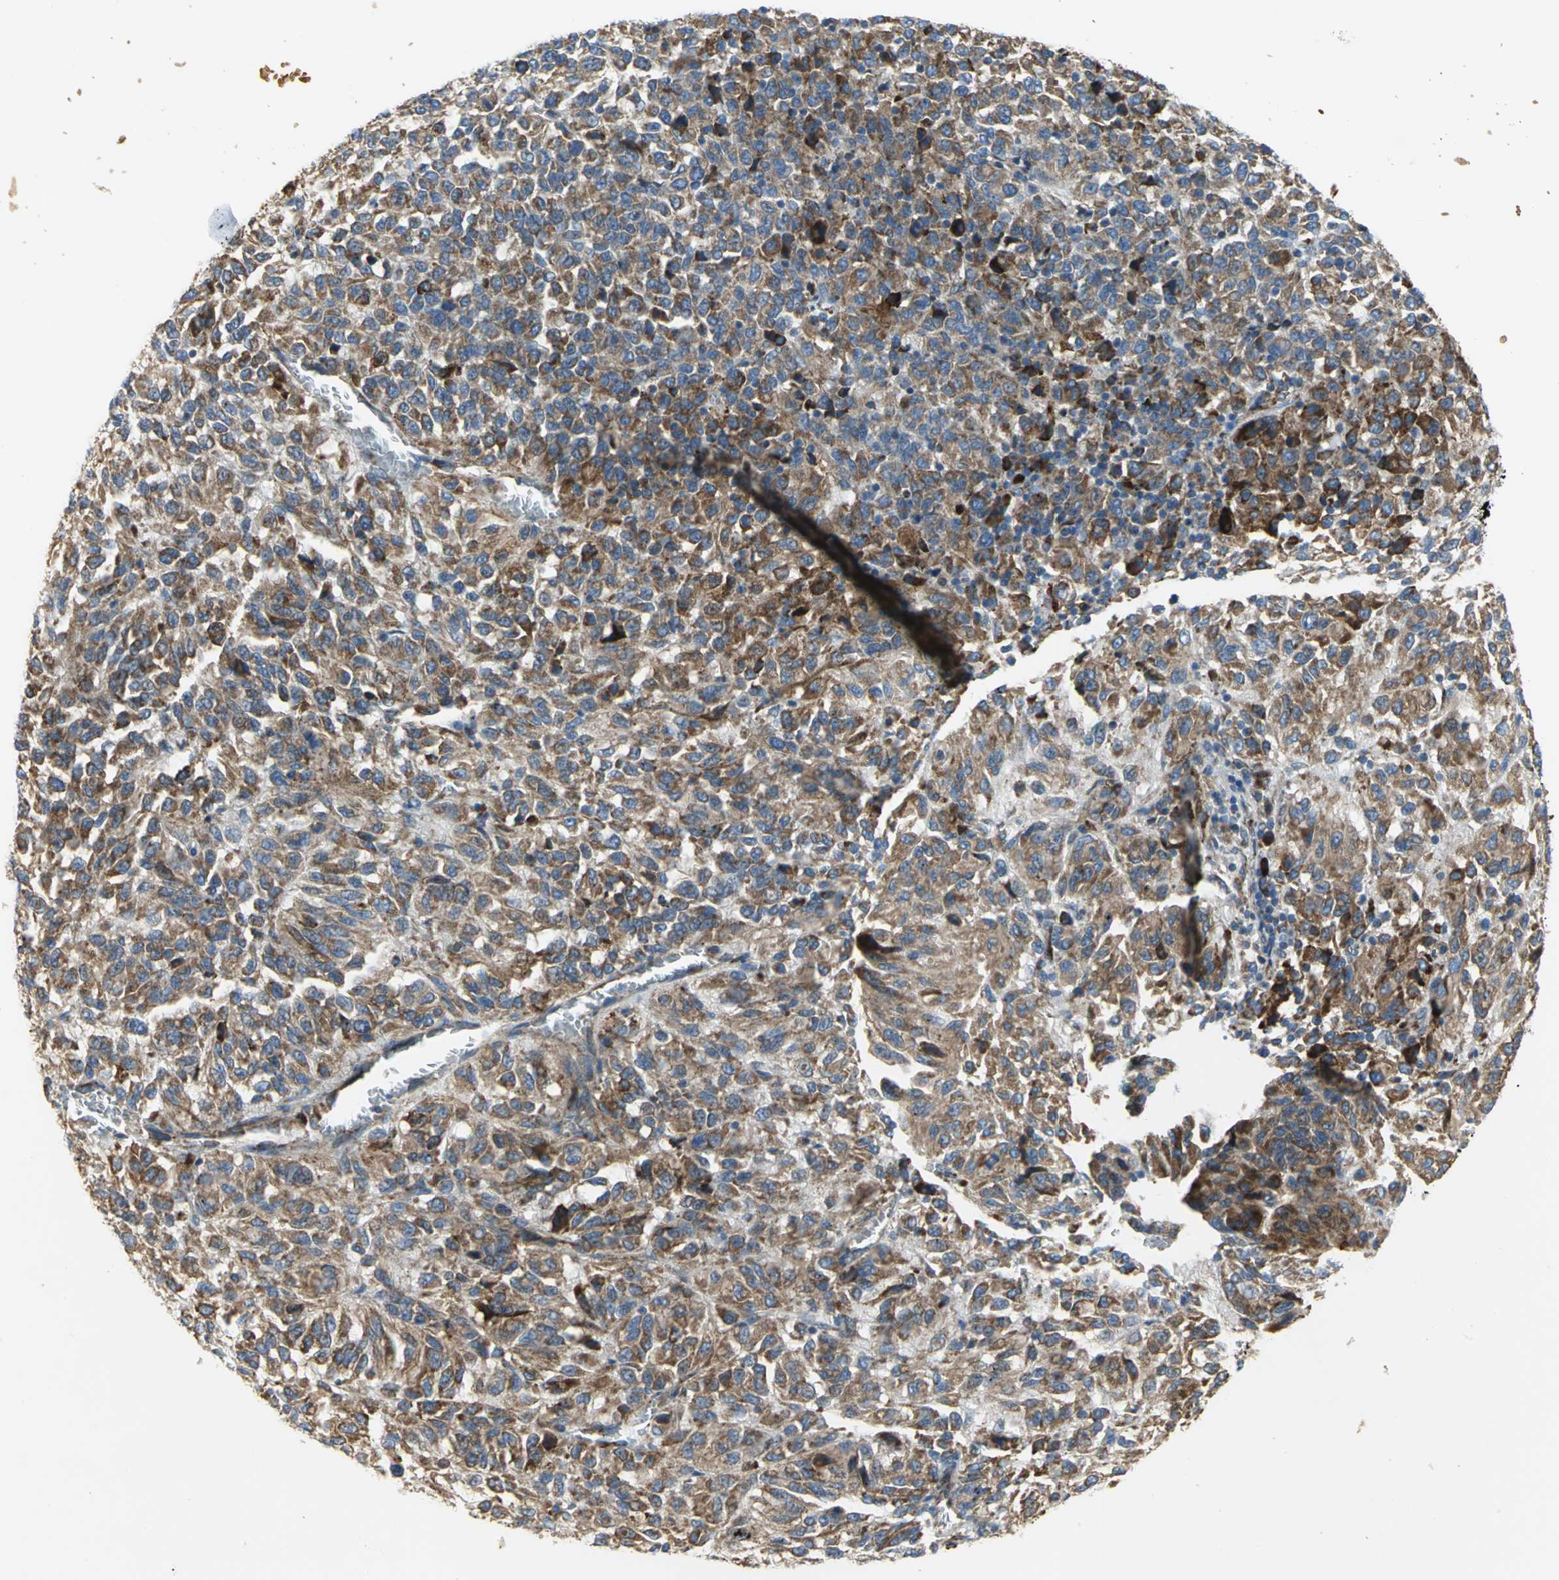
{"staining": {"intensity": "strong", "quantity": ">75%", "location": "cytoplasmic/membranous"}, "tissue": "melanoma", "cell_type": "Tumor cells", "image_type": "cancer", "snomed": [{"axis": "morphology", "description": "Malignant melanoma, Metastatic site"}, {"axis": "topography", "description": "Lung"}], "caption": "This photomicrograph exhibits IHC staining of malignant melanoma (metastatic site), with high strong cytoplasmic/membranous staining in approximately >75% of tumor cells.", "gene": "TULP4", "patient": {"sex": "male", "age": 64}}